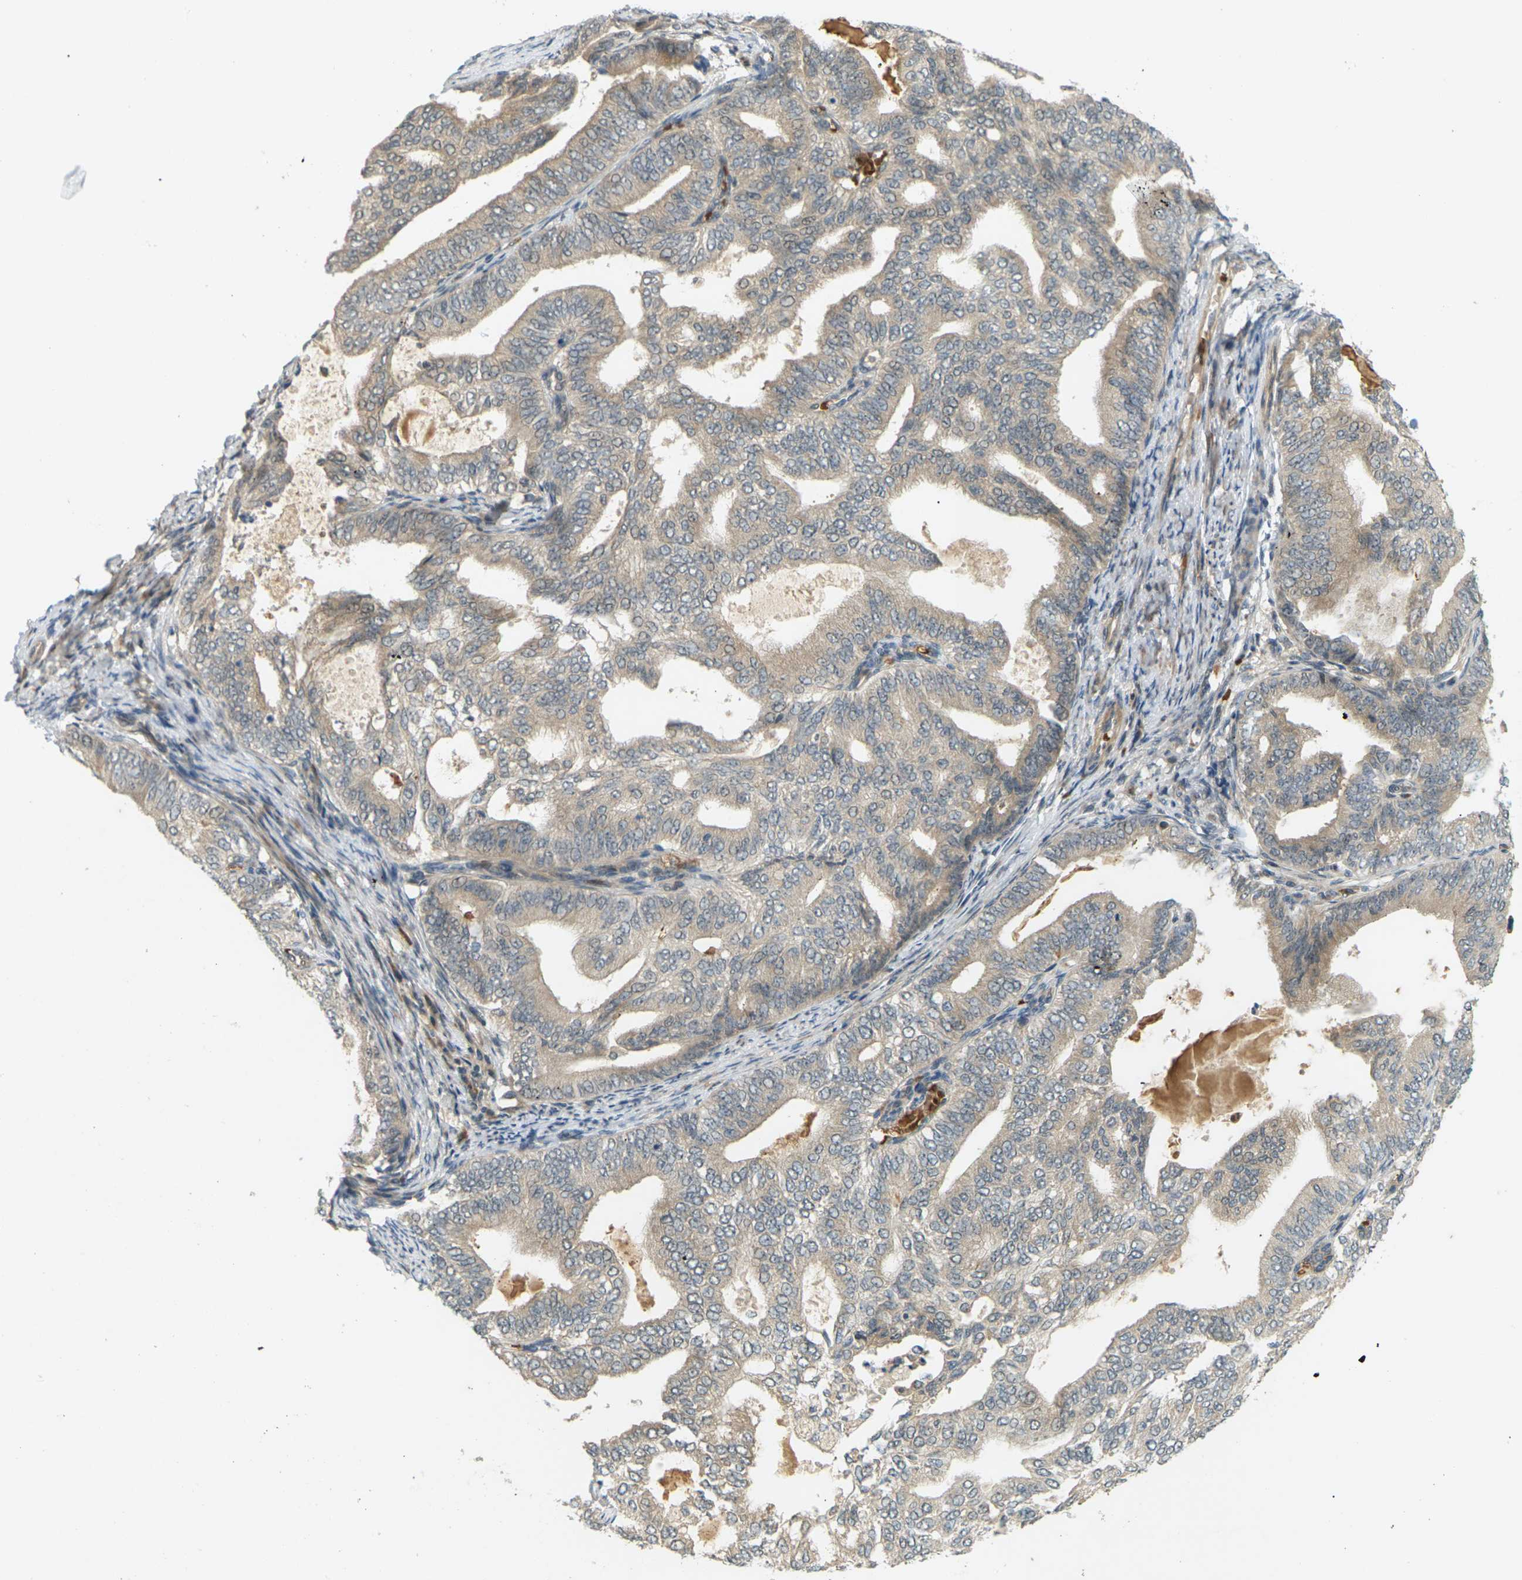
{"staining": {"intensity": "weak", "quantity": ">75%", "location": "cytoplasmic/membranous"}, "tissue": "endometrial cancer", "cell_type": "Tumor cells", "image_type": "cancer", "snomed": [{"axis": "morphology", "description": "Adenocarcinoma, NOS"}, {"axis": "topography", "description": "Endometrium"}], "caption": "IHC (DAB) staining of human endometrial cancer (adenocarcinoma) demonstrates weak cytoplasmic/membranous protein staining in approximately >75% of tumor cells.", "gene": "SOCS6", "patient": {"sex": "female", "age": 58}}